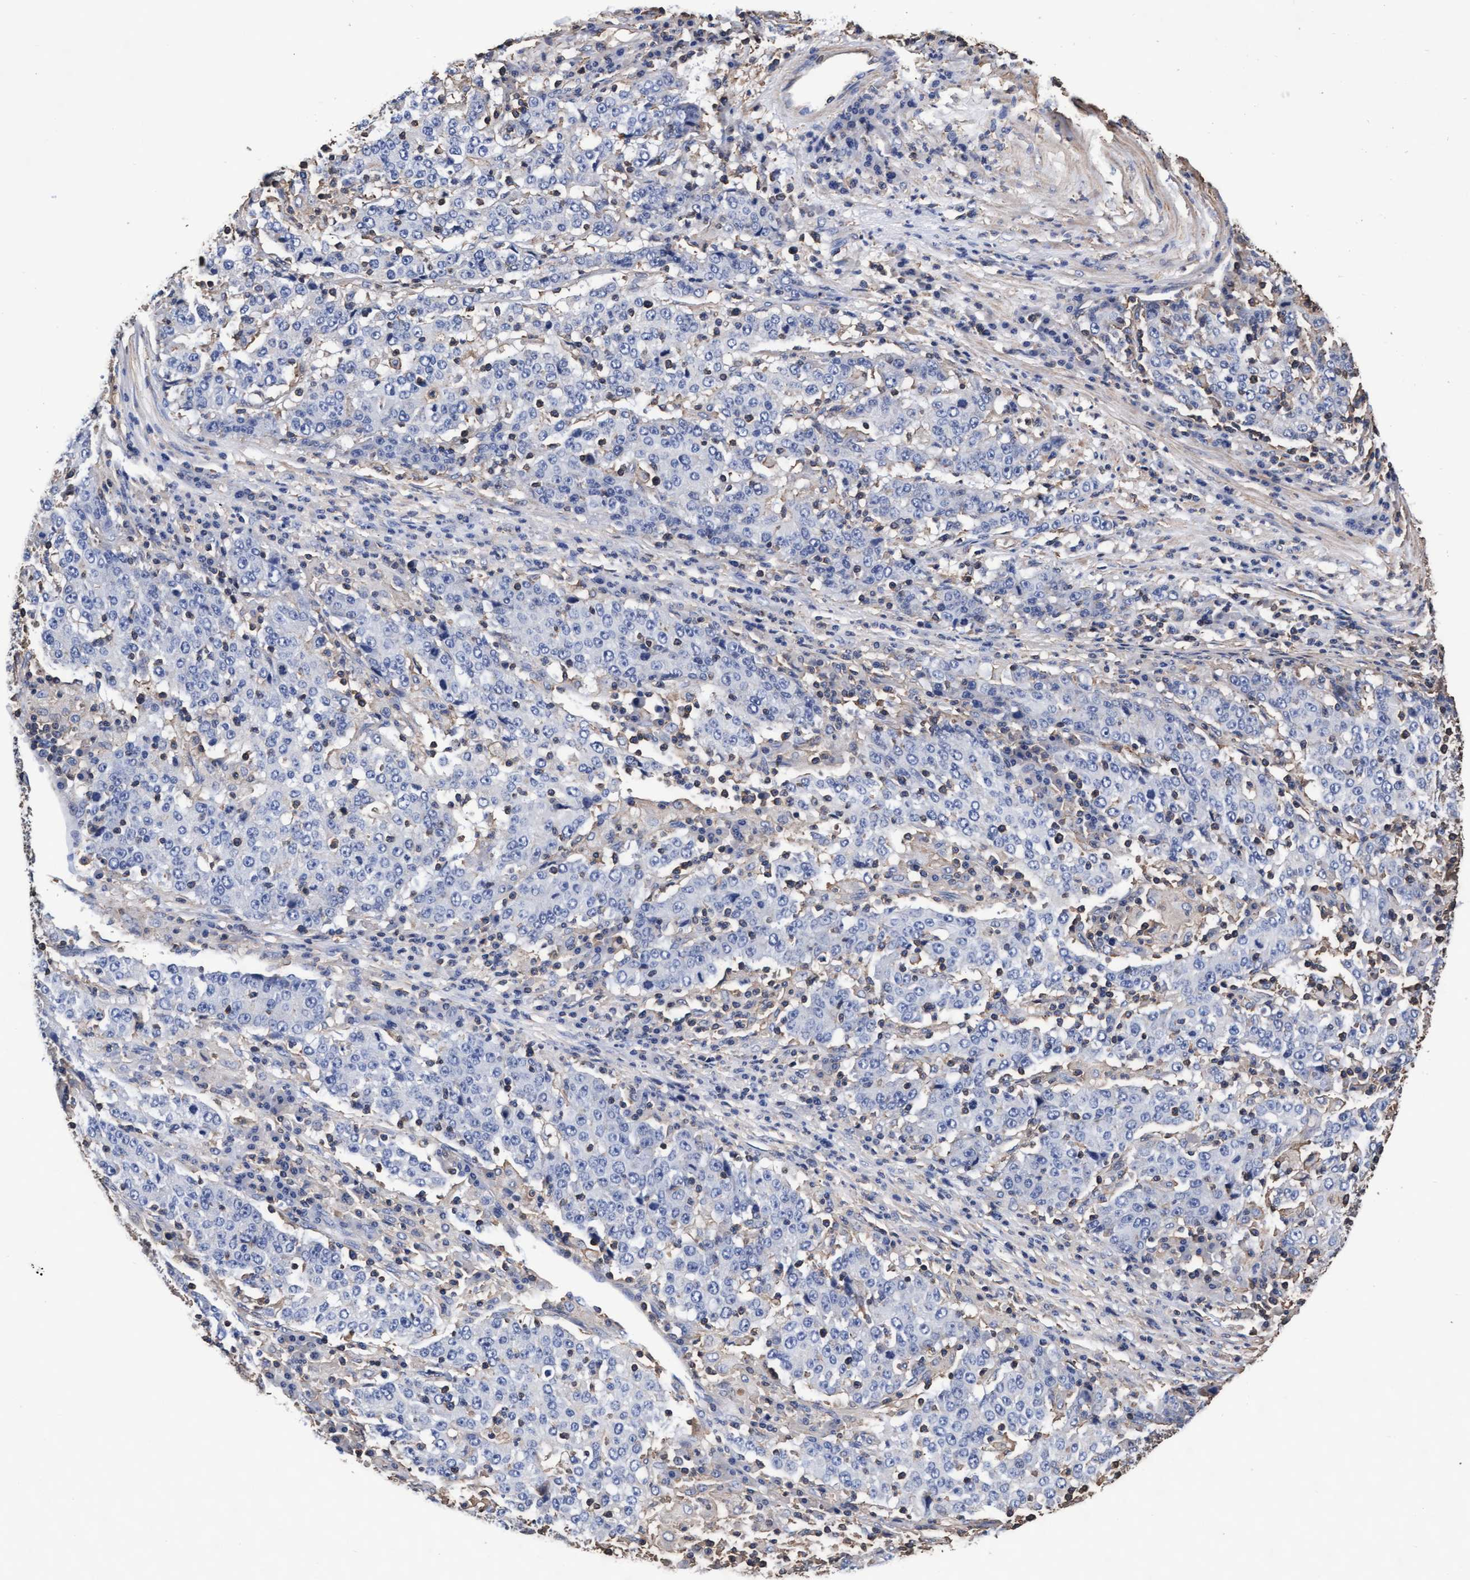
{"staining": {"intensity": "negative", "quantity": "none", "location": "none"}, "tissue": "stomach cancer", "cell_type": "Tumor cells", "image_type": "cancer", "snomed": [{"axis": "morphology", "description": "Adenocarcinoma, NOS"}, {"axis": "topography", "description": "Stomach"}], "caption": "High power microscopy histopathology image of an immunohistochemistry (IHC) histopathology image of stomach adenocarcinoma, revealing no significant expression in tumor cells.", "gene": "GRHPR", "patient": {"sex": "male", "age": 59}}